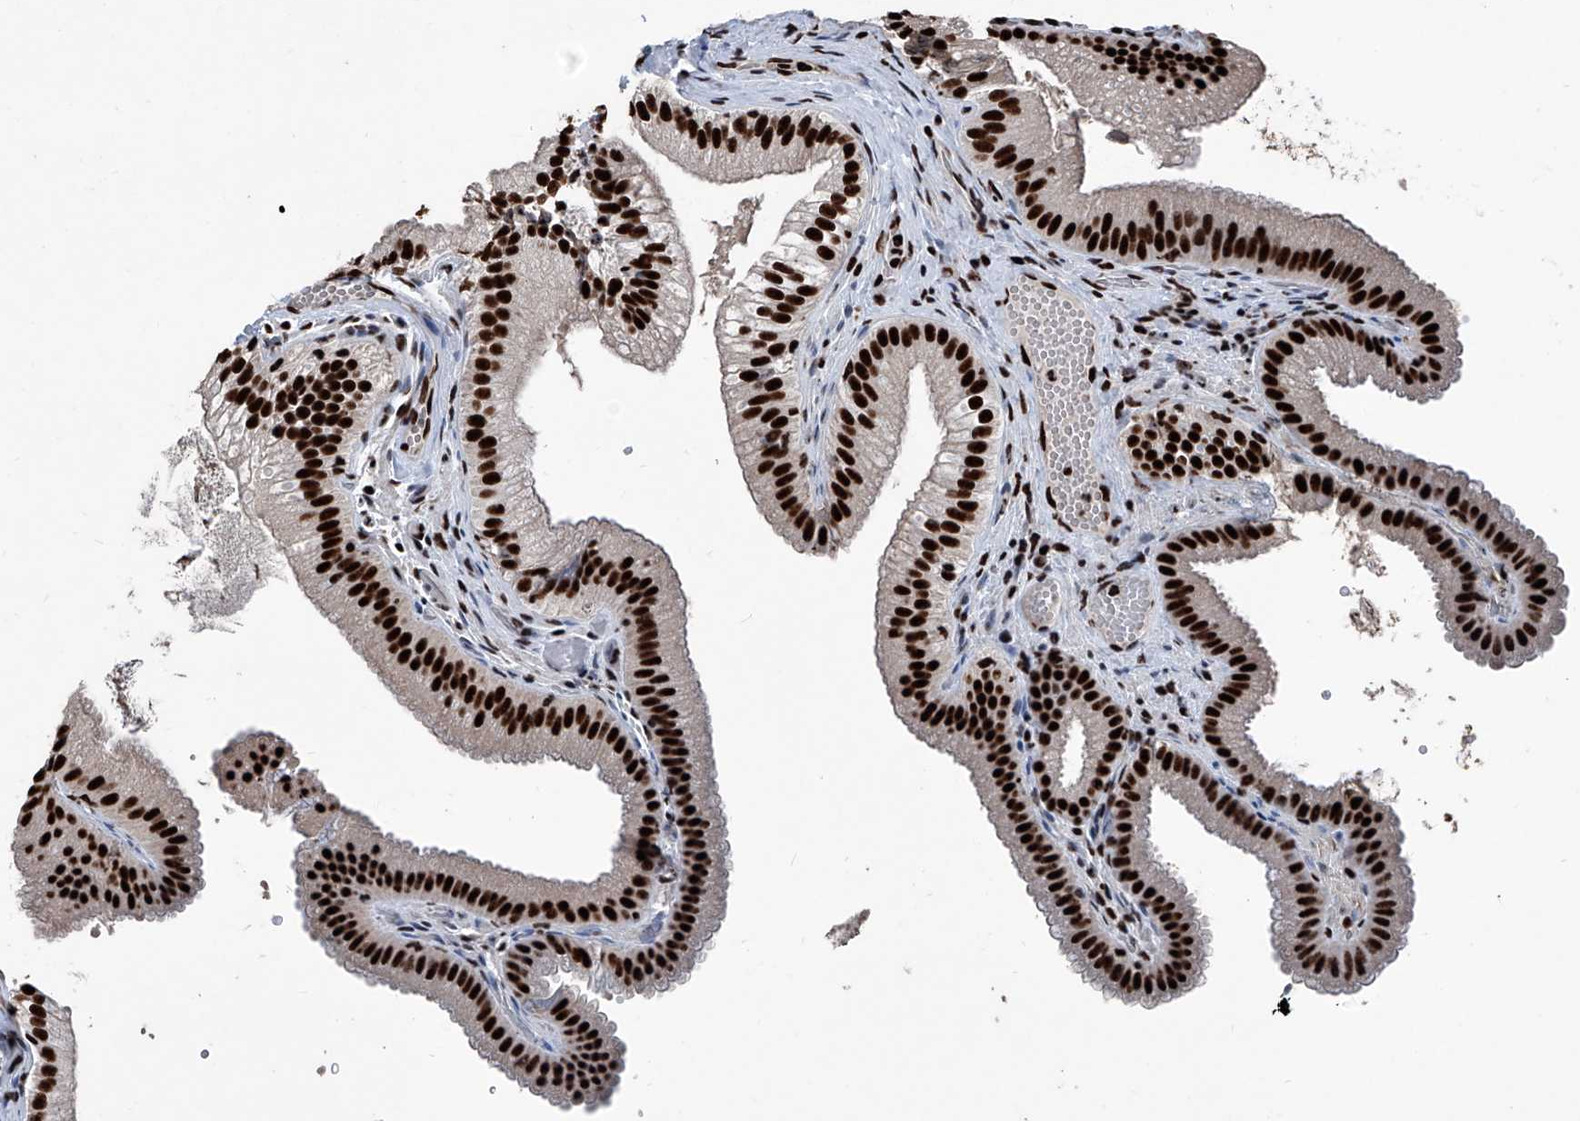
{"staining": {"intensity": "strong", "quantity": ">75%", "location": "nuclear"}, "tissue": "gallbladder", "cell_type": "Glandular cells", "image_type": "normal", "snomed": [{"axis": "morphology", "description": "Normal tissue, NOS"}, {"axis": "topography", "description": "Gallbladder"}], "caption": "Gallbladder stained with a brown dye exhibits strong nuclear positive staining in about >75% of glandular cells.", "gene": "DDX39B", "patient": {"sex": "female", "age": 30}}